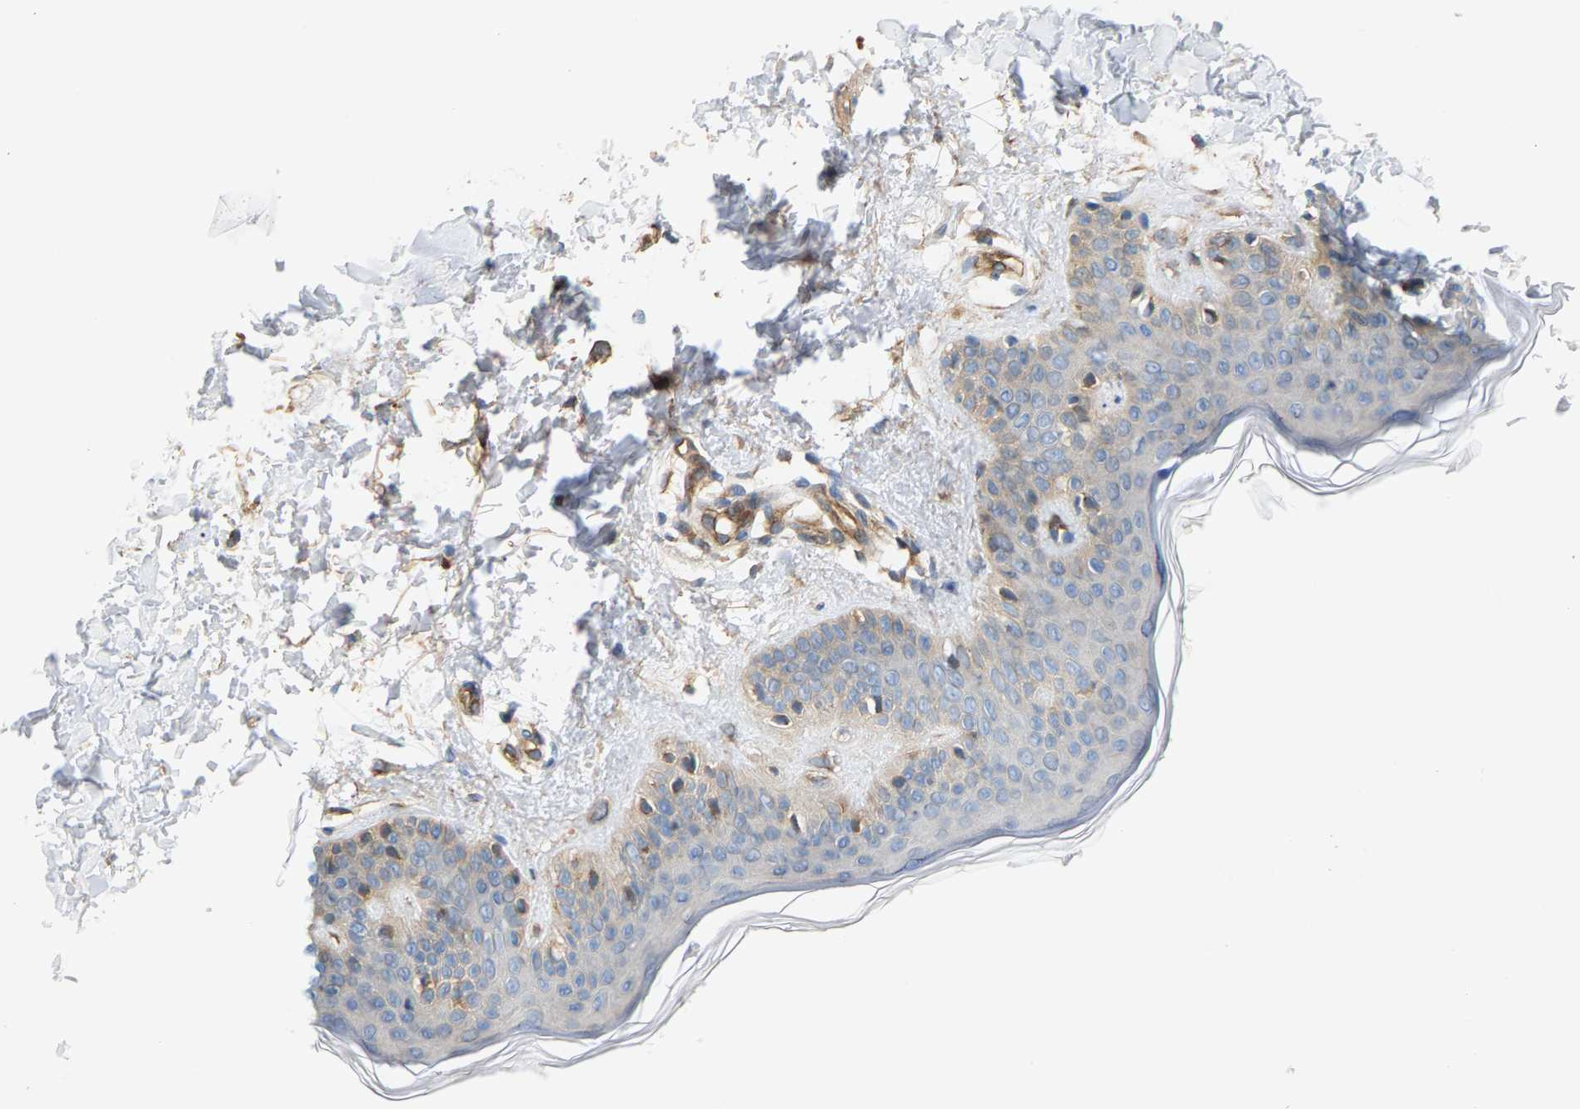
{"staining": {"intensity": "moderate", "quantity": ">75%", "location": "cytoplasmic/membranous"}, "tissue": "skin", "cell_type": "Fibroblasts", "image_type": "normal", "snomed": [{"axis": "morphology", "description": "Normal tissue, NOS"}, {"axis": "topography", "description": "Skin"}], "caption": "Human skin stained with a brown dye displays moderate cytoplasmic/membranous positive staining in approximately >75% of fibroblasts.", "gene": "KRTAP27", "patient": {"sex": "male", "age": 30}}